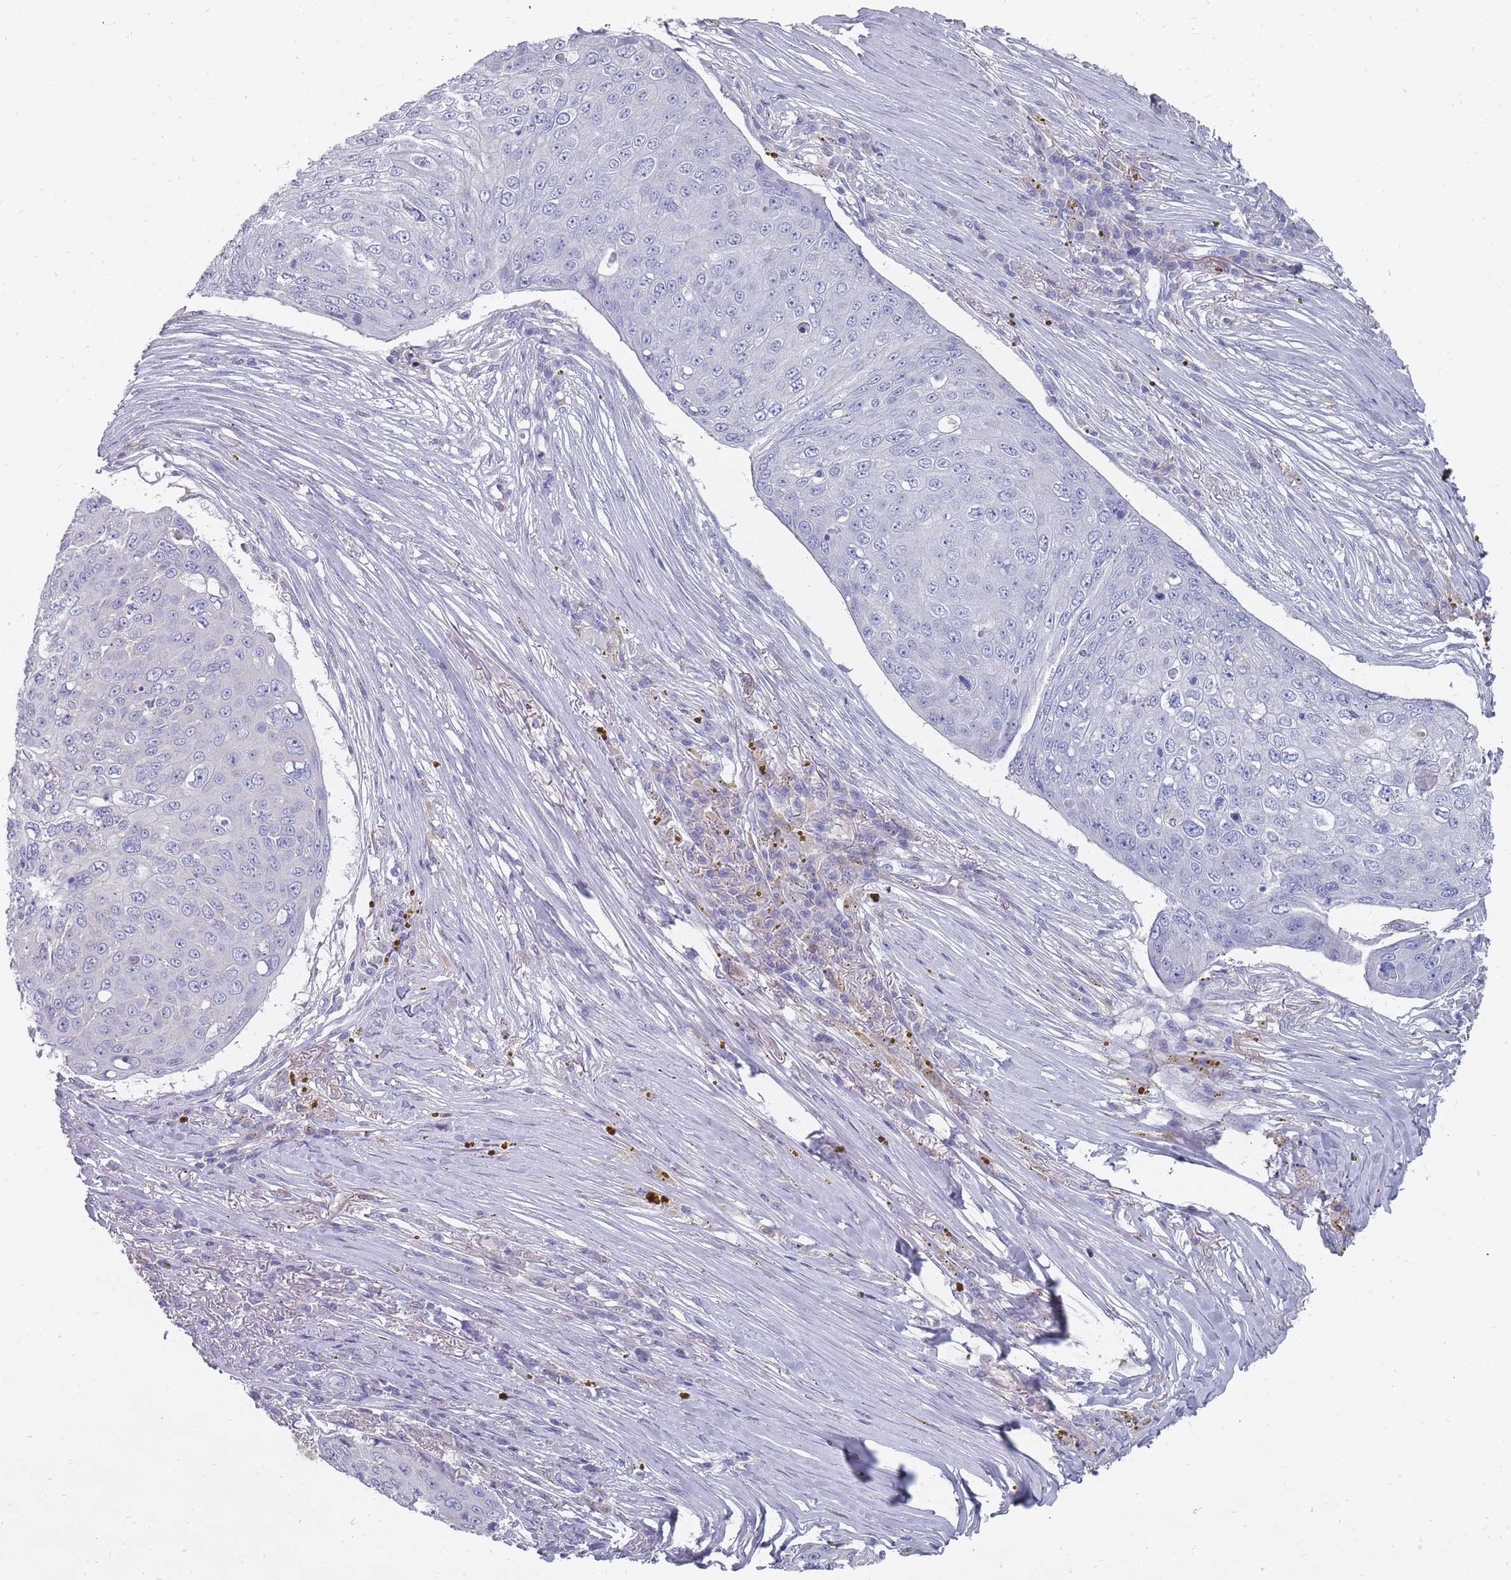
{"staining": {"intensity": "negative", "quantity": "none", "location": "none"}, "tissue": "skin cancer", "cell_type": "Tumor cells", "image_type": "cancer", "snomed": [{"axis": "morphology", "description": "Squamous cell carcinoma, NOS"}, {"axis": "topography", "description": "Skin"}], "caption": "An IHC histopathology image of skin cancer is shown. There is no staining in tumor cells of skin cancer. (Immunohistochemistry, brightfield microscopy, high magnification).", "gene": "OTULINL", "patient": {"sex": "male", "age": 71}}